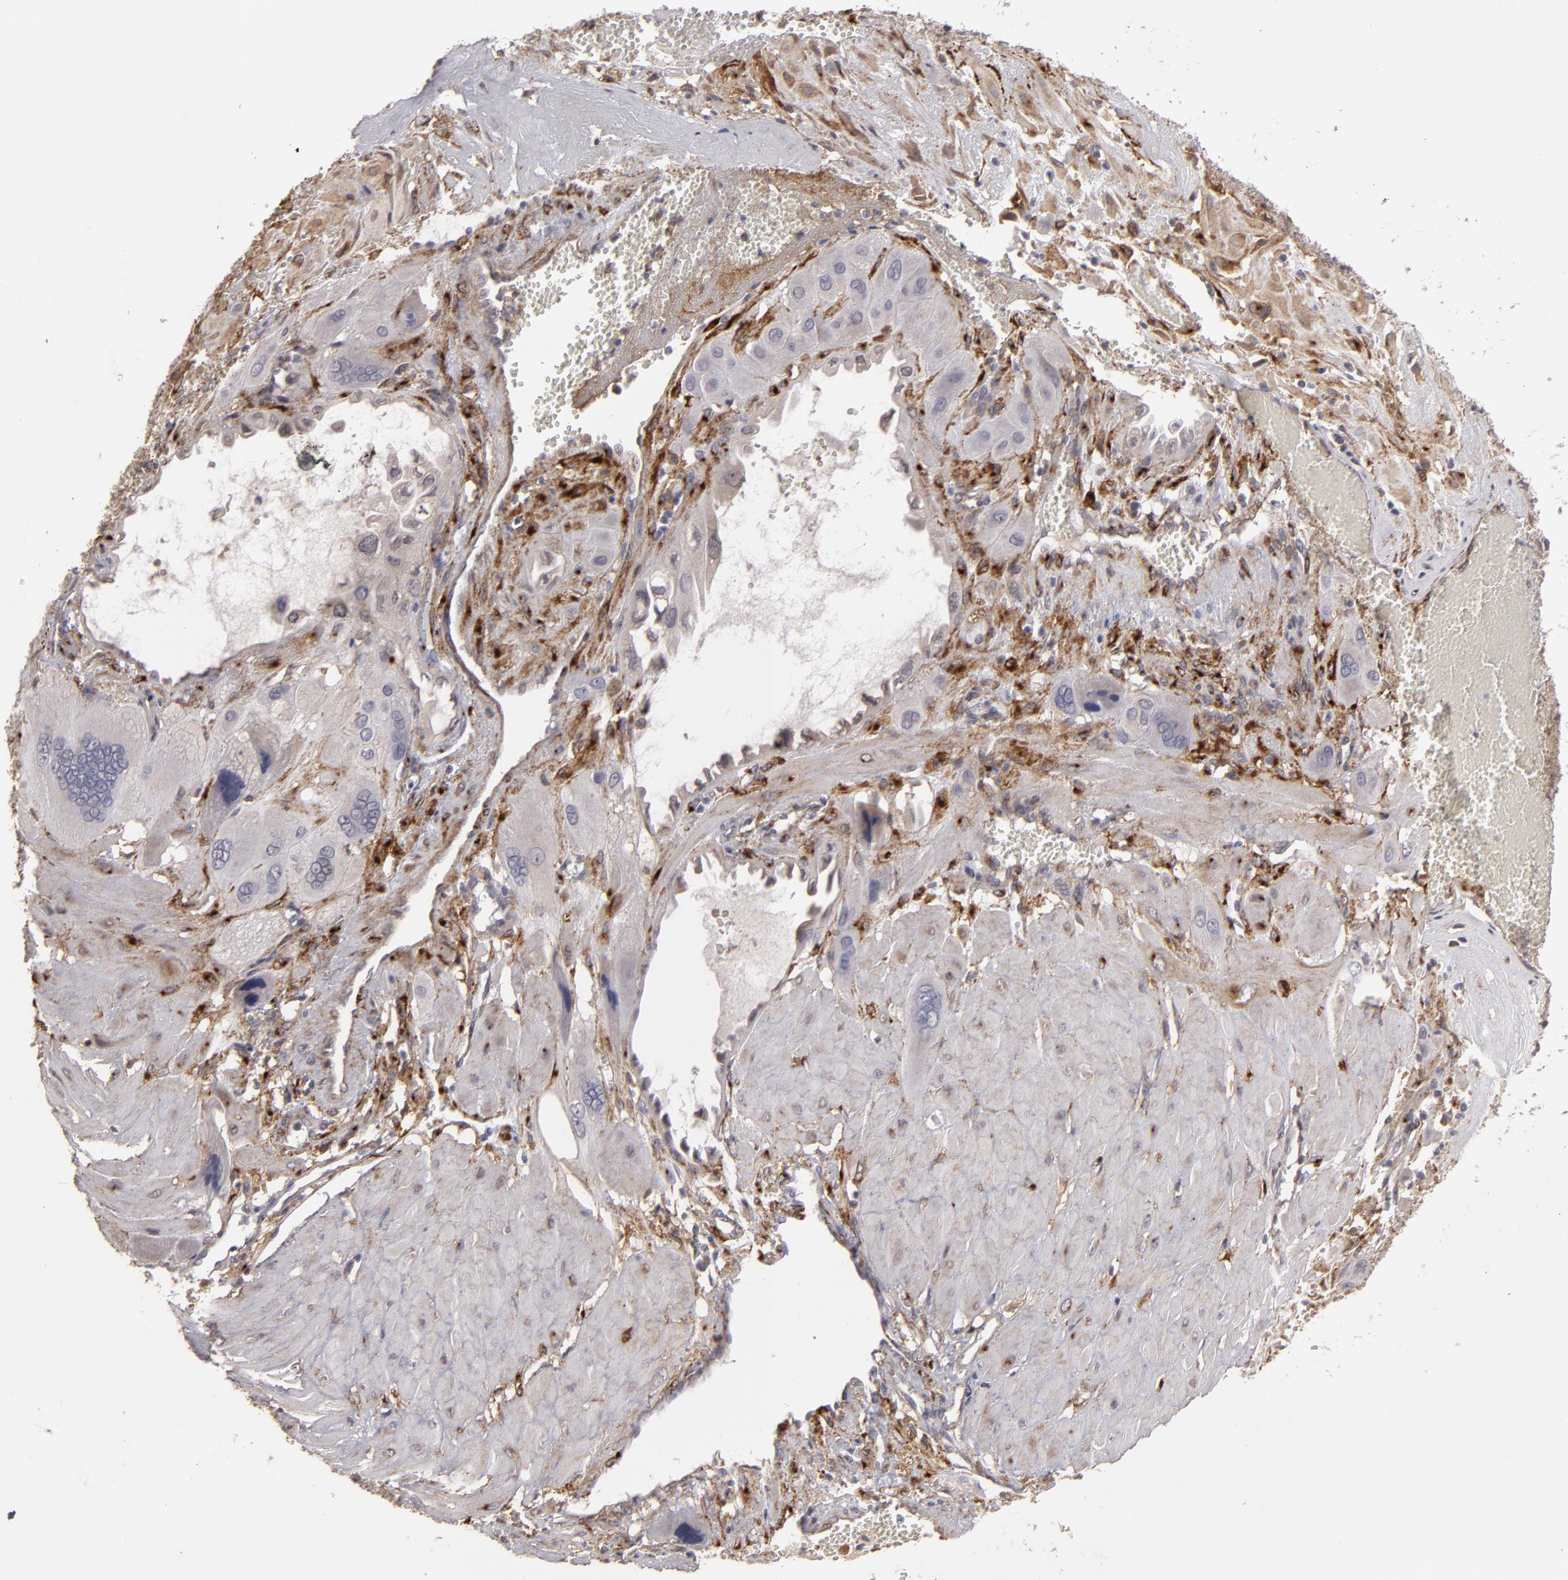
{"staining": {"intensity": "moderate", "quantity": "<25%", "location": "cytoplasmic/membranous"}, "tissue": "cervical cancer", "cell_type": "Tumor cells", "image_type": "cancer", "snomed": [{"axis": "morphology", "description": "Squamous cell carcinoma, NOS"}, {"axis": "topography", "description": "Cervix"}], "caption": "Tumor cells reveal moderate cytoplasmic/membranous expression in about <25% of cells in cervical cancer (squamous cell carcinoma).", "gene": "ITGB5", "patient": {"sex": "female", "age": 34}}